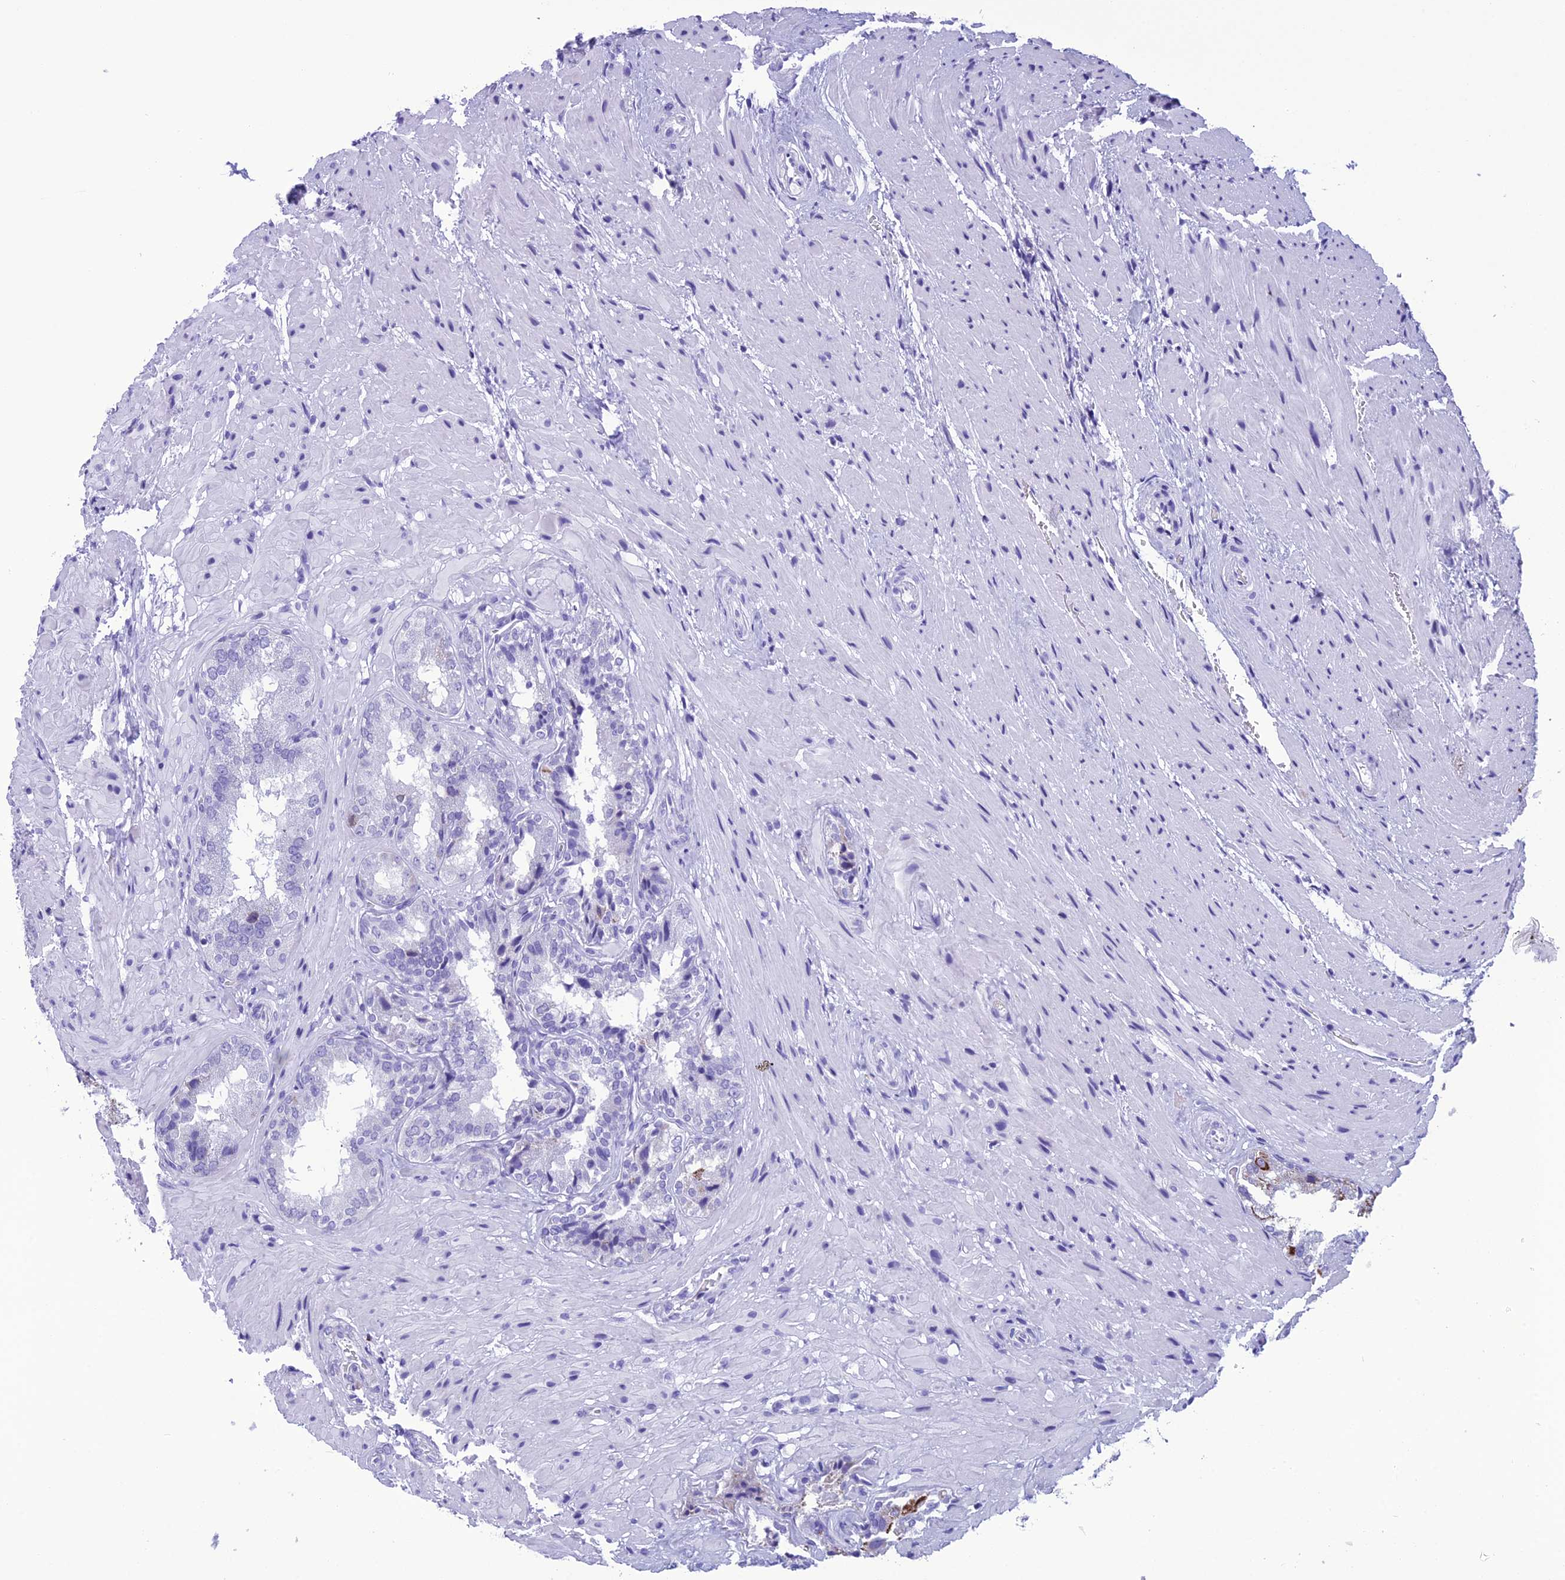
{"staining": {"intensity": "moderate", "quantity": "<25%", "location": "cytoplasmic/membranous"}, "tissue": "seminal vesicle", "cell_type": "Glandular cells", "image_type": "normal", "snomed": [{"axis": "morphology", "description": "Normal tissue, NOS"}, {"axis": "topography", "description": "Seminal veicle"}, {"axis": "topography", "description": "Peripheral nerve tissue"}], "caption": "A low amount of moderate cytoplasmic/membranous staining is seen in approximately <25% of glandular cells in unremarkable seminal vesicle. (brown staining indicates protein expression, while blue staining denotes nuclei).", "gene": "TRAM1L1", "patient": {"sex": "male", "age": 63}}